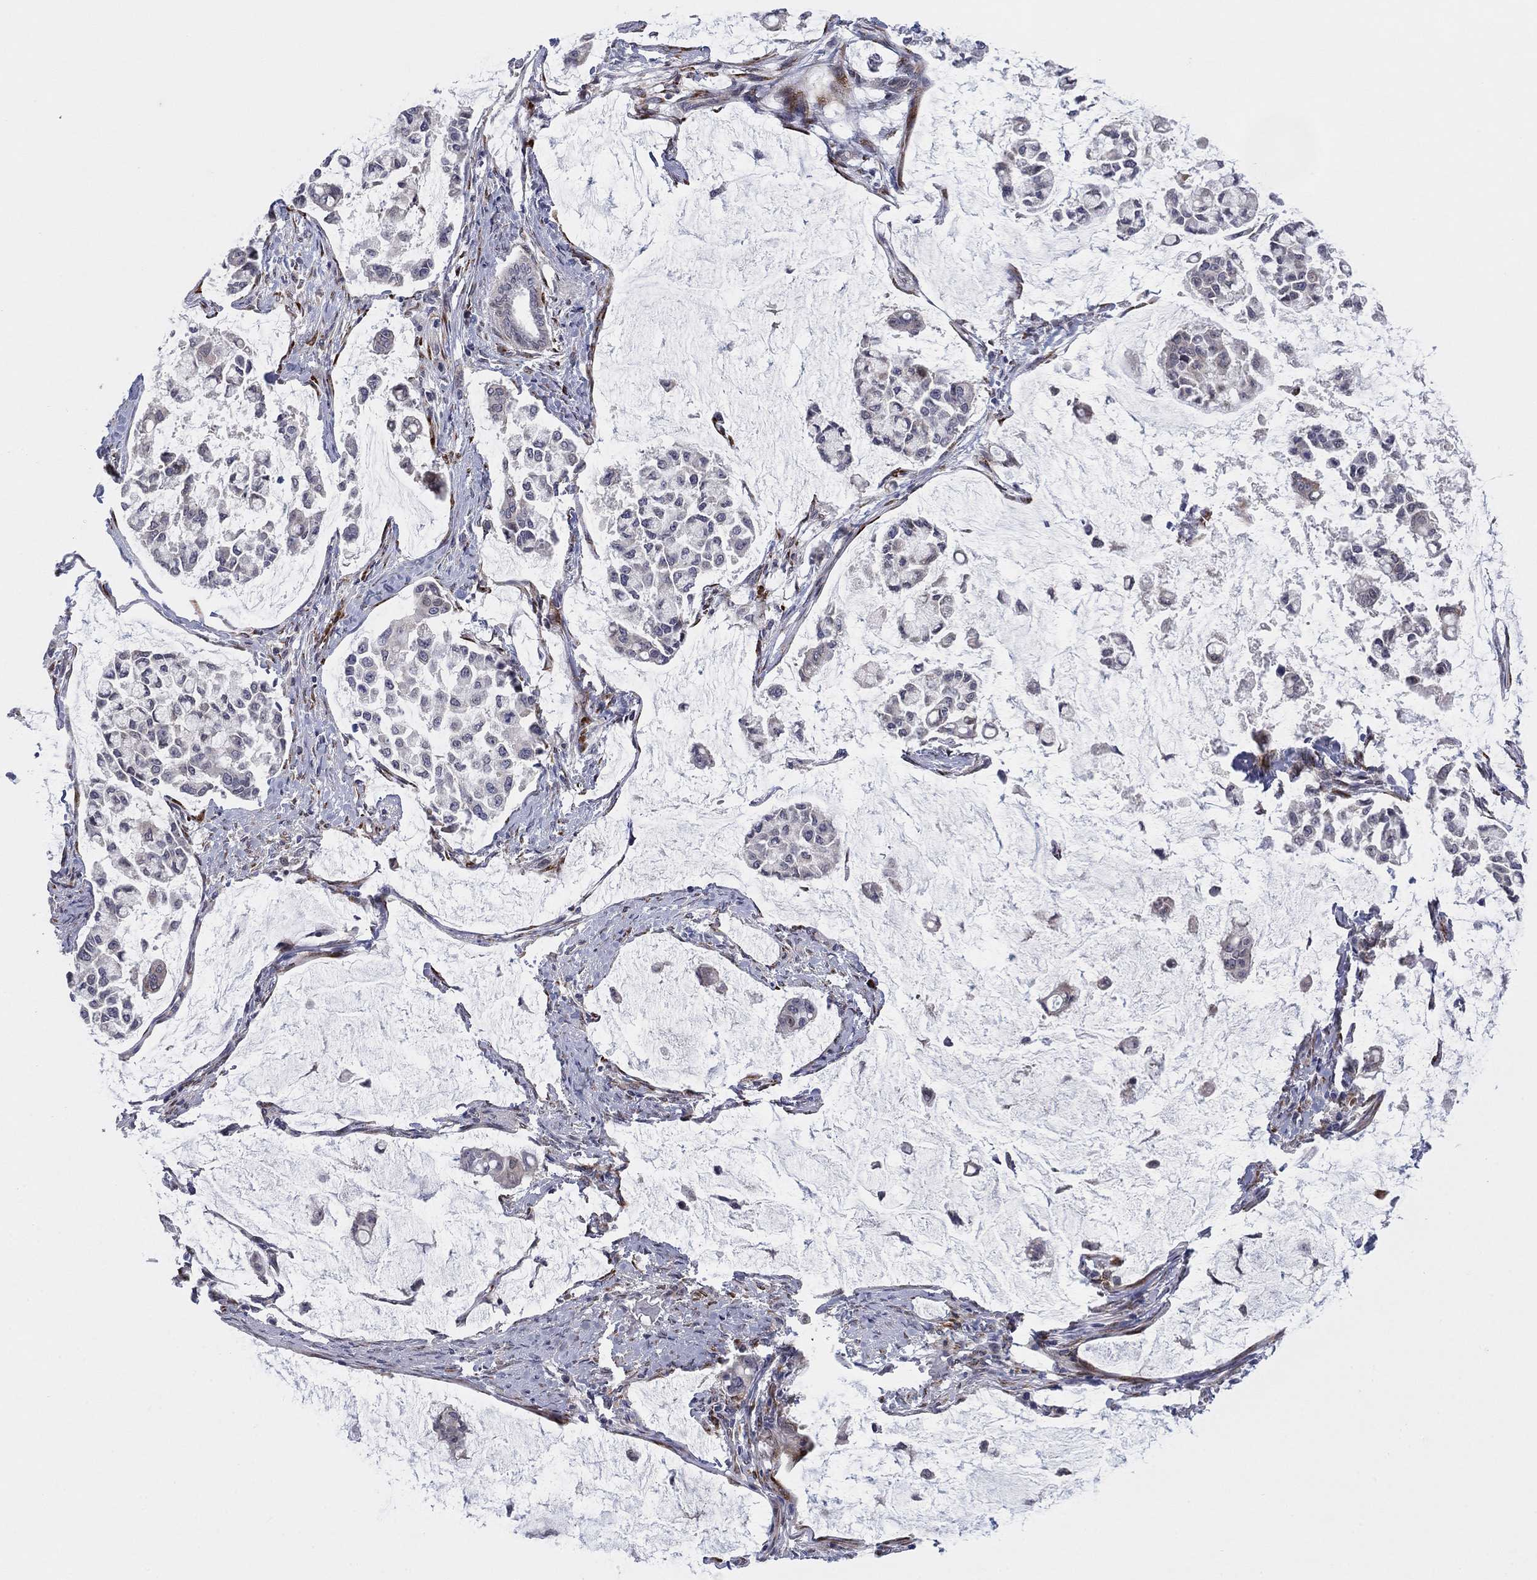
{"staining": {"intensity": "negative", "quantity": "none", "location": "none"}, "tissue": "stomach cancer", "cell_type": "Tumor cells", "image_type": "cancer", "snomed": [{"axis": "morphology", "description": "Adenocarcinoma, NOS"}, {"axis": "topography", "description": "Stomach"}], "caption": "A high-resolution image shows IHC staining of stomach adenocarcinoma, which exhibits no significant expression in tumor cells.", "gene": "TTC21B", "patient": {"sex": "male", "age": 82}}